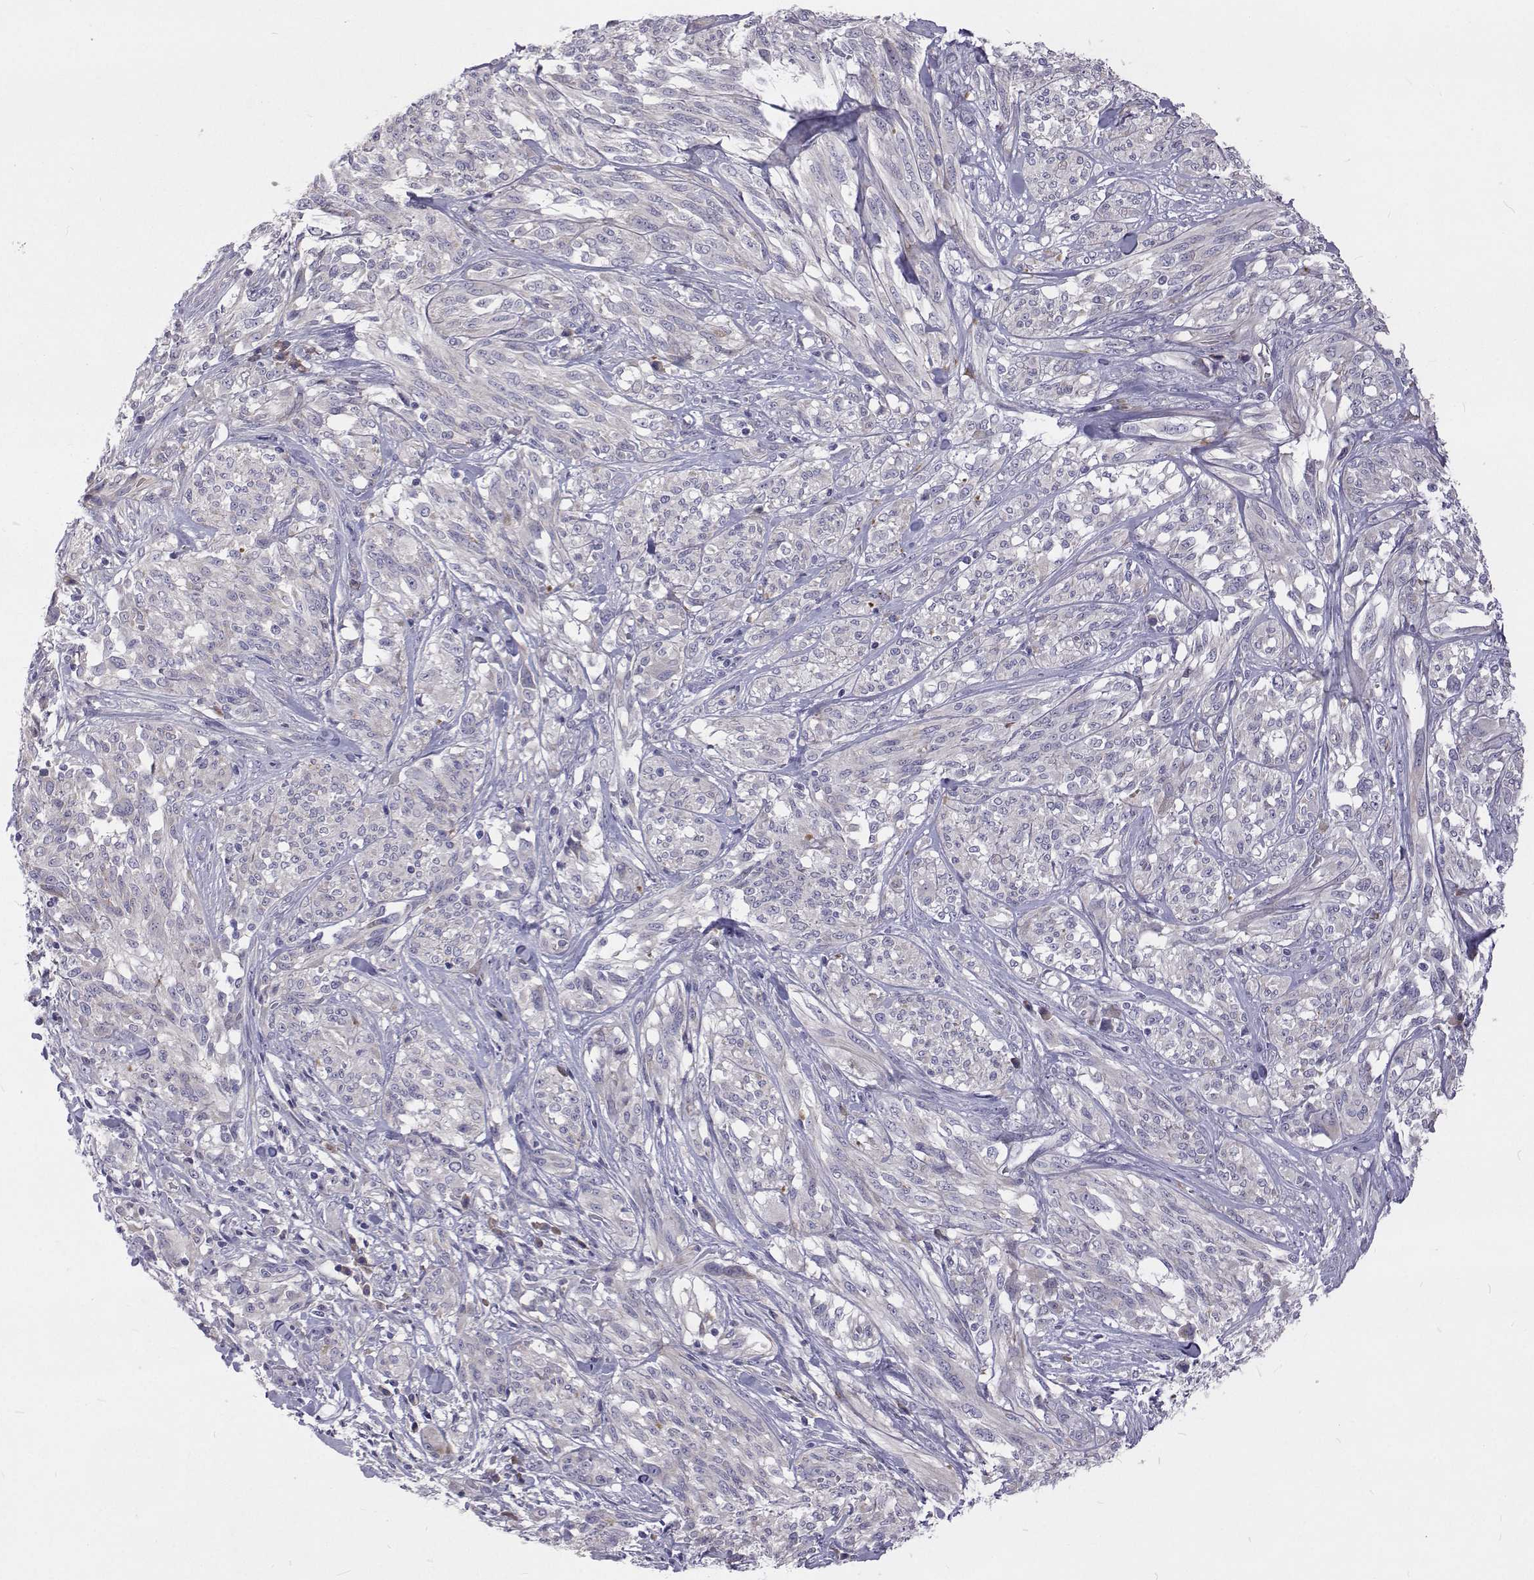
{"staining": {"intensity": "negative", "quantity": "none", "location": "none"}, "tissue": "melanoma", "cell_type": "Tumor cells", "image_type": "cancer", "snomed": [{"axis": "morphology", "description": "Malignant melanoma, NOS"}, {"axis": "topography", "description": "Skin"}], "caption": "Immunohistochemistry histopathology image of human melanoma stained for a protein (brown), which displays no expression in tumor cells.", "gene": "NPR3", "patient": {"sex": "female", "age": 91}}